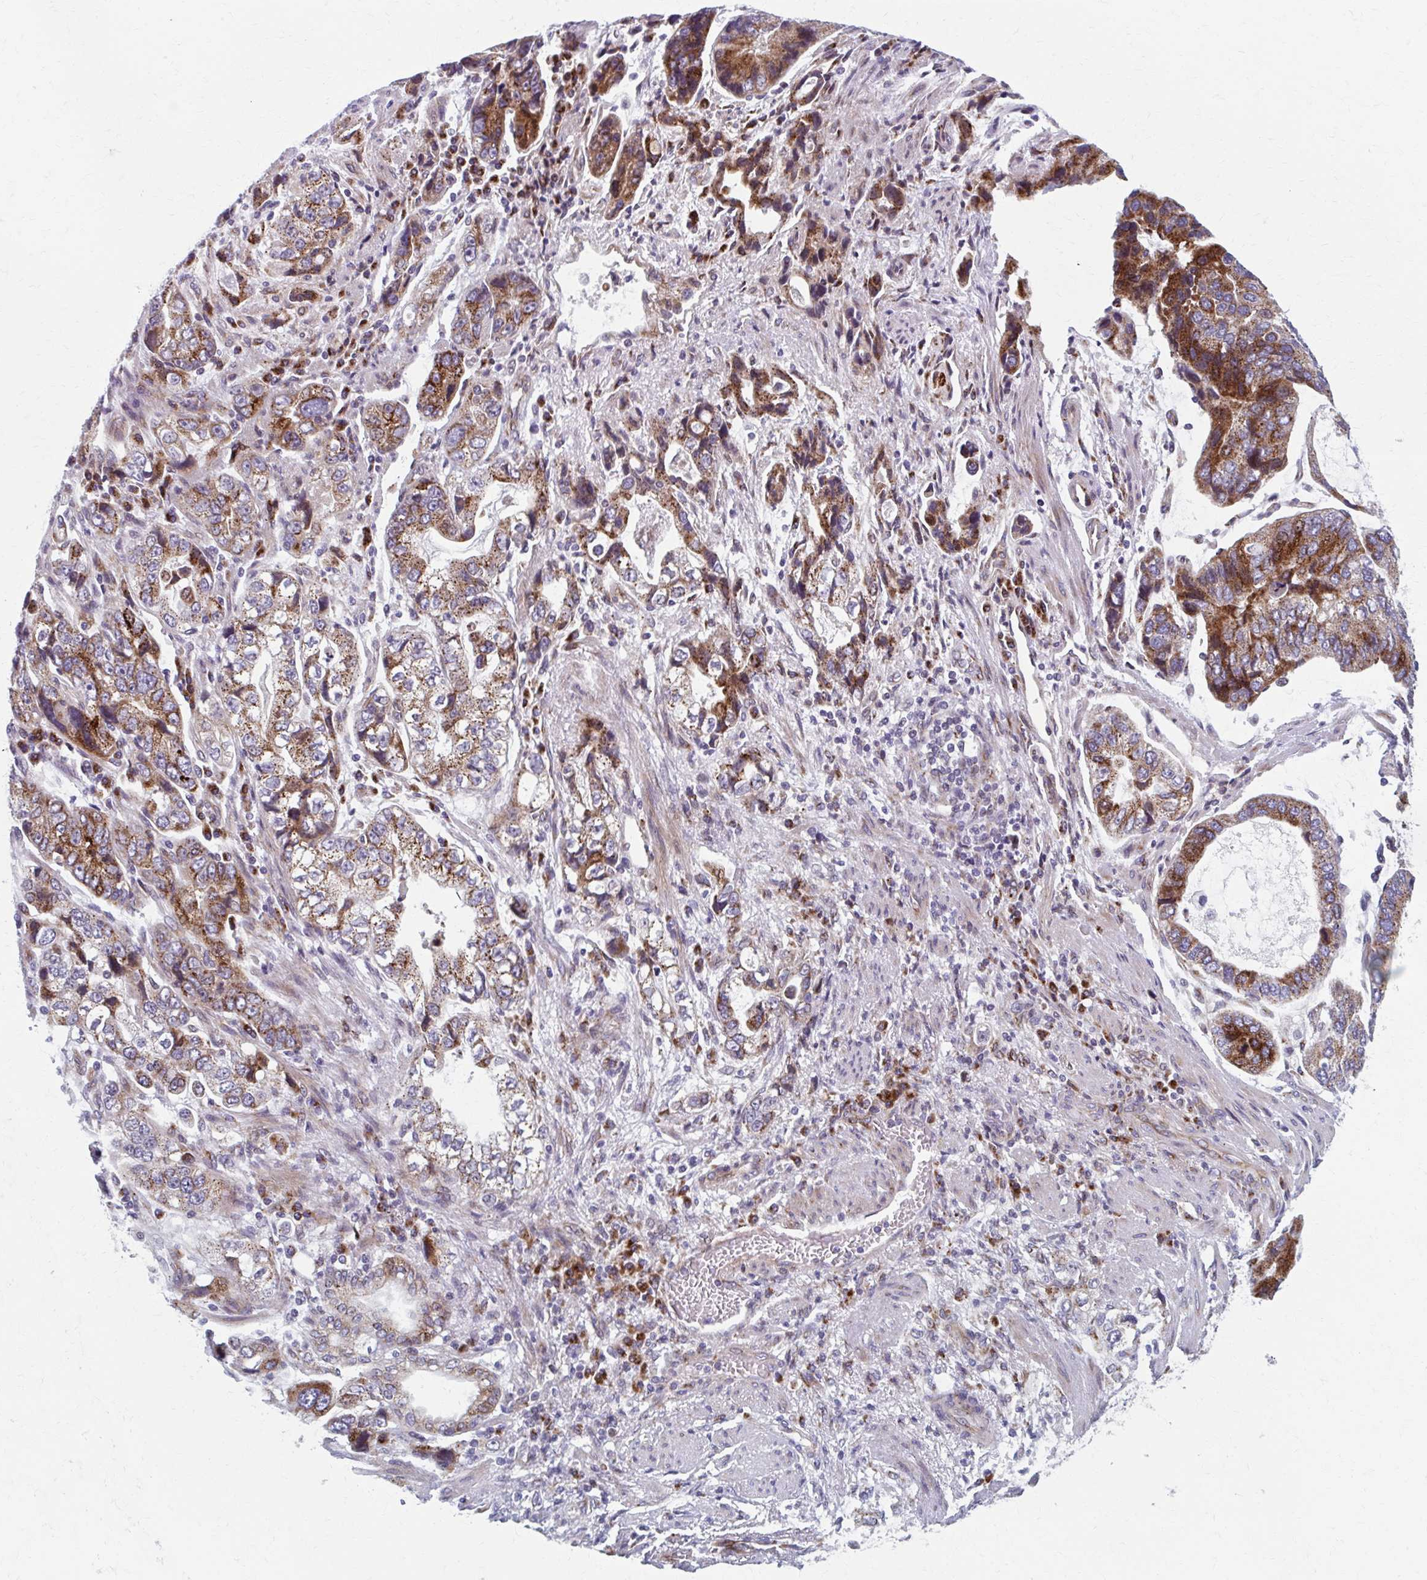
{"staining": {"intensity": "strong", "quantity": ">75%", "location": "cytoplasmic/membranous"}, "tissue": "stomach cancer", "cell_type": "Tumor cells", "image_type": "cancer", "snomed": [{"axis": "morphology", "description": "Adenocarcinoma, NOS"}, {"axis": "topography", "description": "Stomach, lower"}], "caption": "The histopathology image shows immunohistochemical staining of stomach cancer. There is strong cytoplasmic/membranous expression is present in approximately >75% of tumor cells. Immunohistochemistry stains the protein in brown and the nuclei are stained blue.", "gene": "OLFM2", "patient": {"sex": "female", "age": 93}}